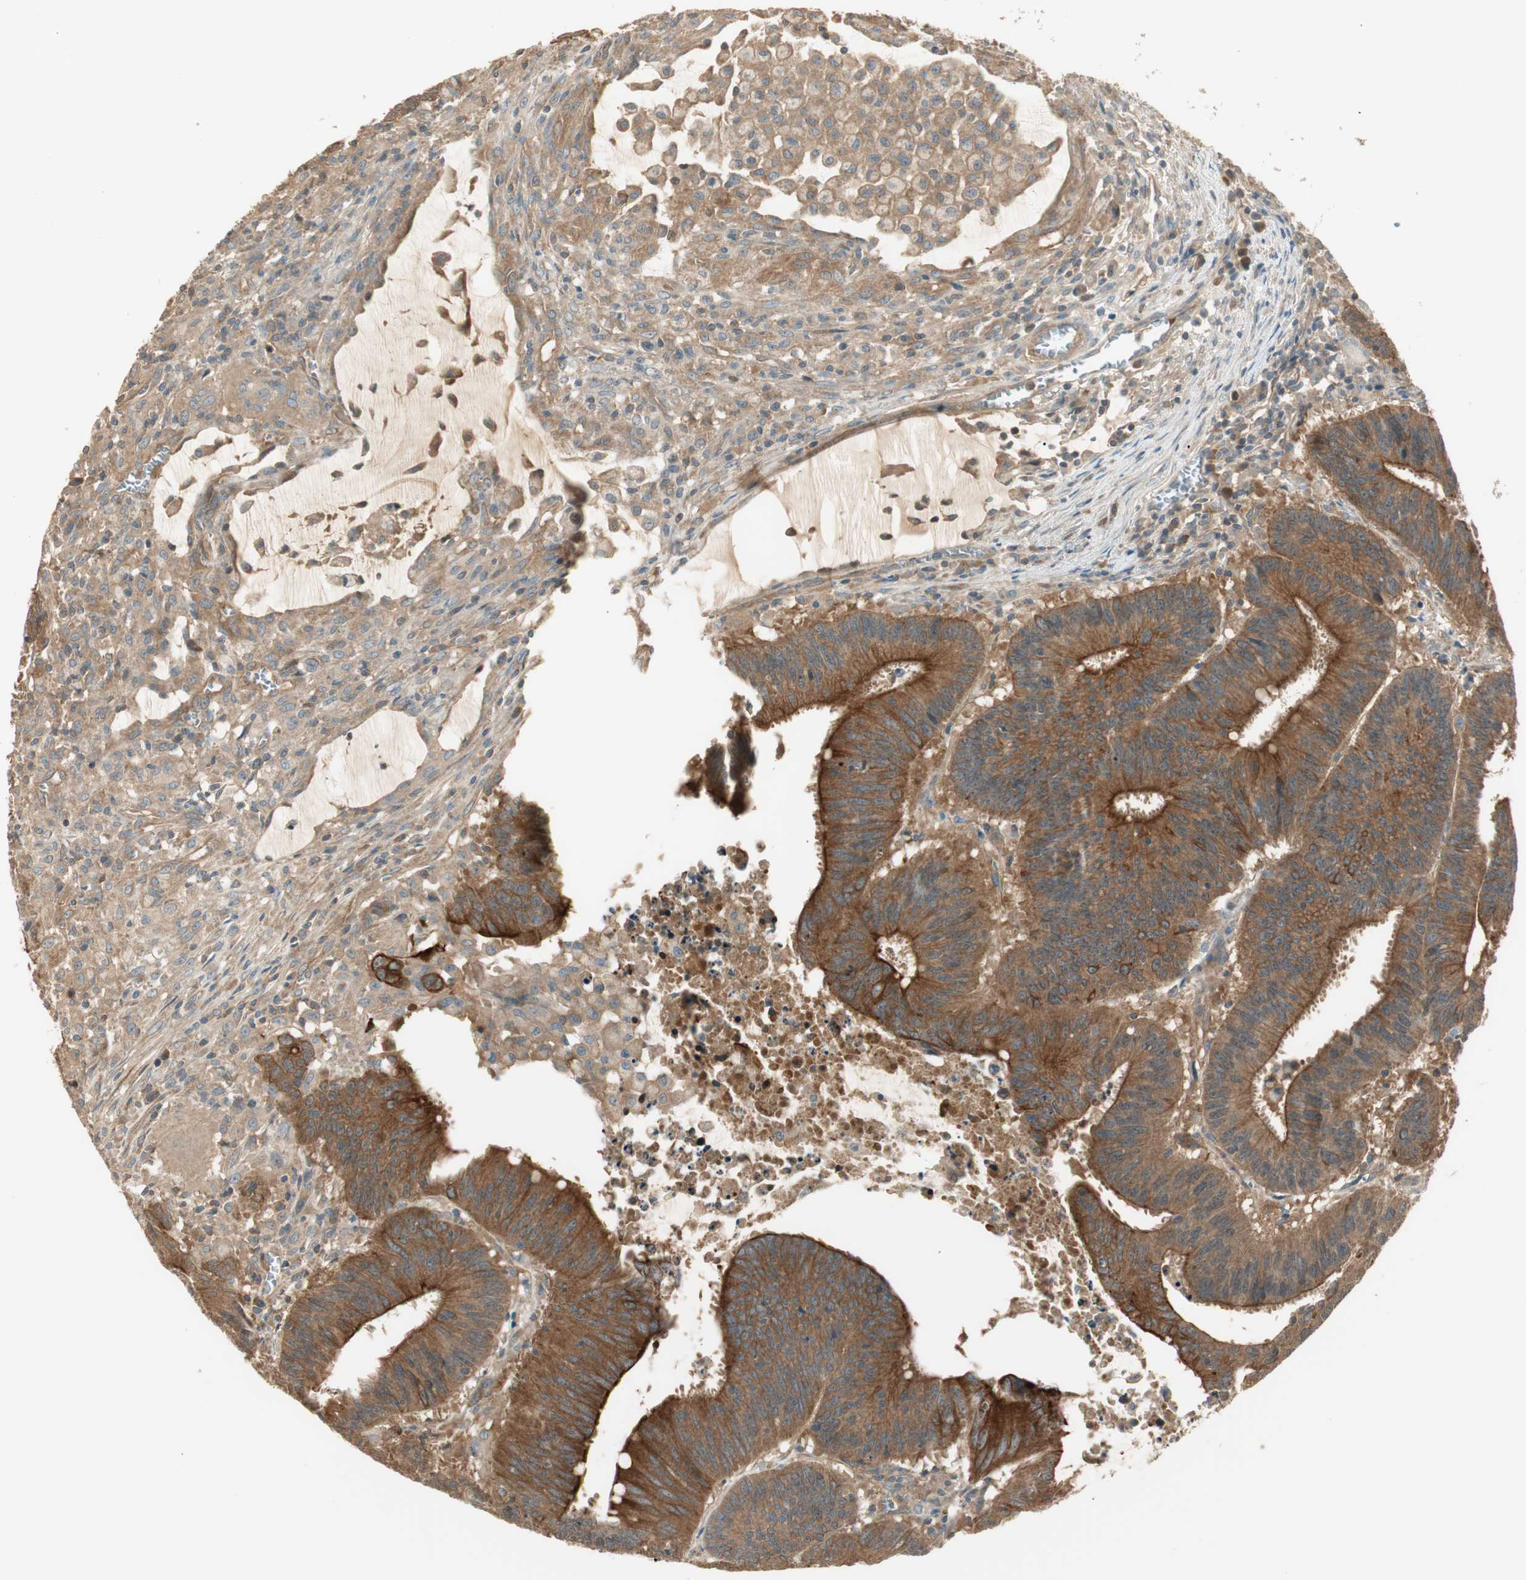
{"staining": {"intensity": "strong", "quantity": ">75%", "location": "cytoplasmic/membranous"}, "tissue": "colorectal cancer", "cell_type": "Tumor cells", "image_type": "cancer", "snomed": [{"axis": "morphology", "description": "Adenocarcinoma, NOS"}, {"axis": "topography", "description": "Colon"}], "caption": "About >75% of tumor cells in colorectal cancer demonstrate strong cytoplasmic/membranous protein positivity as visualized by brown immunohistochemical staining.", "gene": "PFDN5", "patient": {"sex": "male", "age": 45}}